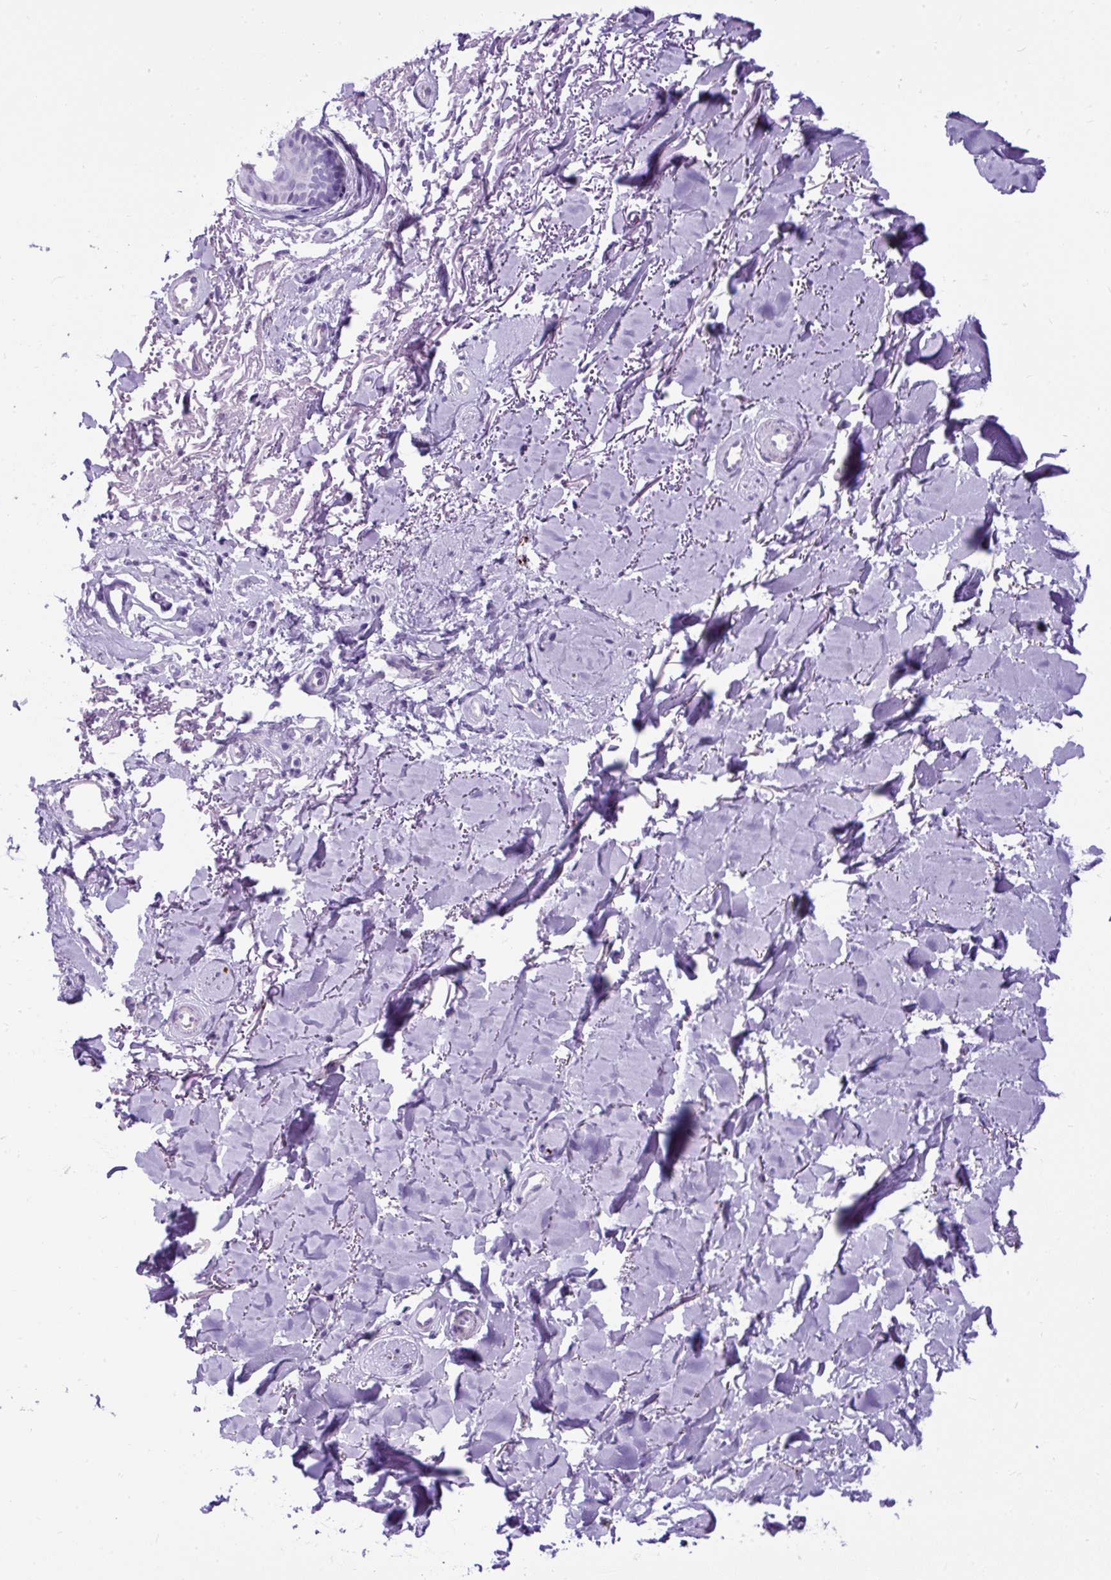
{"staining": {"intensity": "negative", "quantity": "none", "location": "none"}, "tissue": "skin cancer", "cell_type": "Tumor cells", "image_type": "cancer", "snomed": [{"axis": "morphology", "description": "Basal cell carcinoma"}, {"axis": "topography", "description": "Skin"}], "caption": "Photomicrograph shows no significant protein expression in tumor cells of skin cancer.", "gene": "ZNF256", "patient": {"sex": "female", "age": 82}}